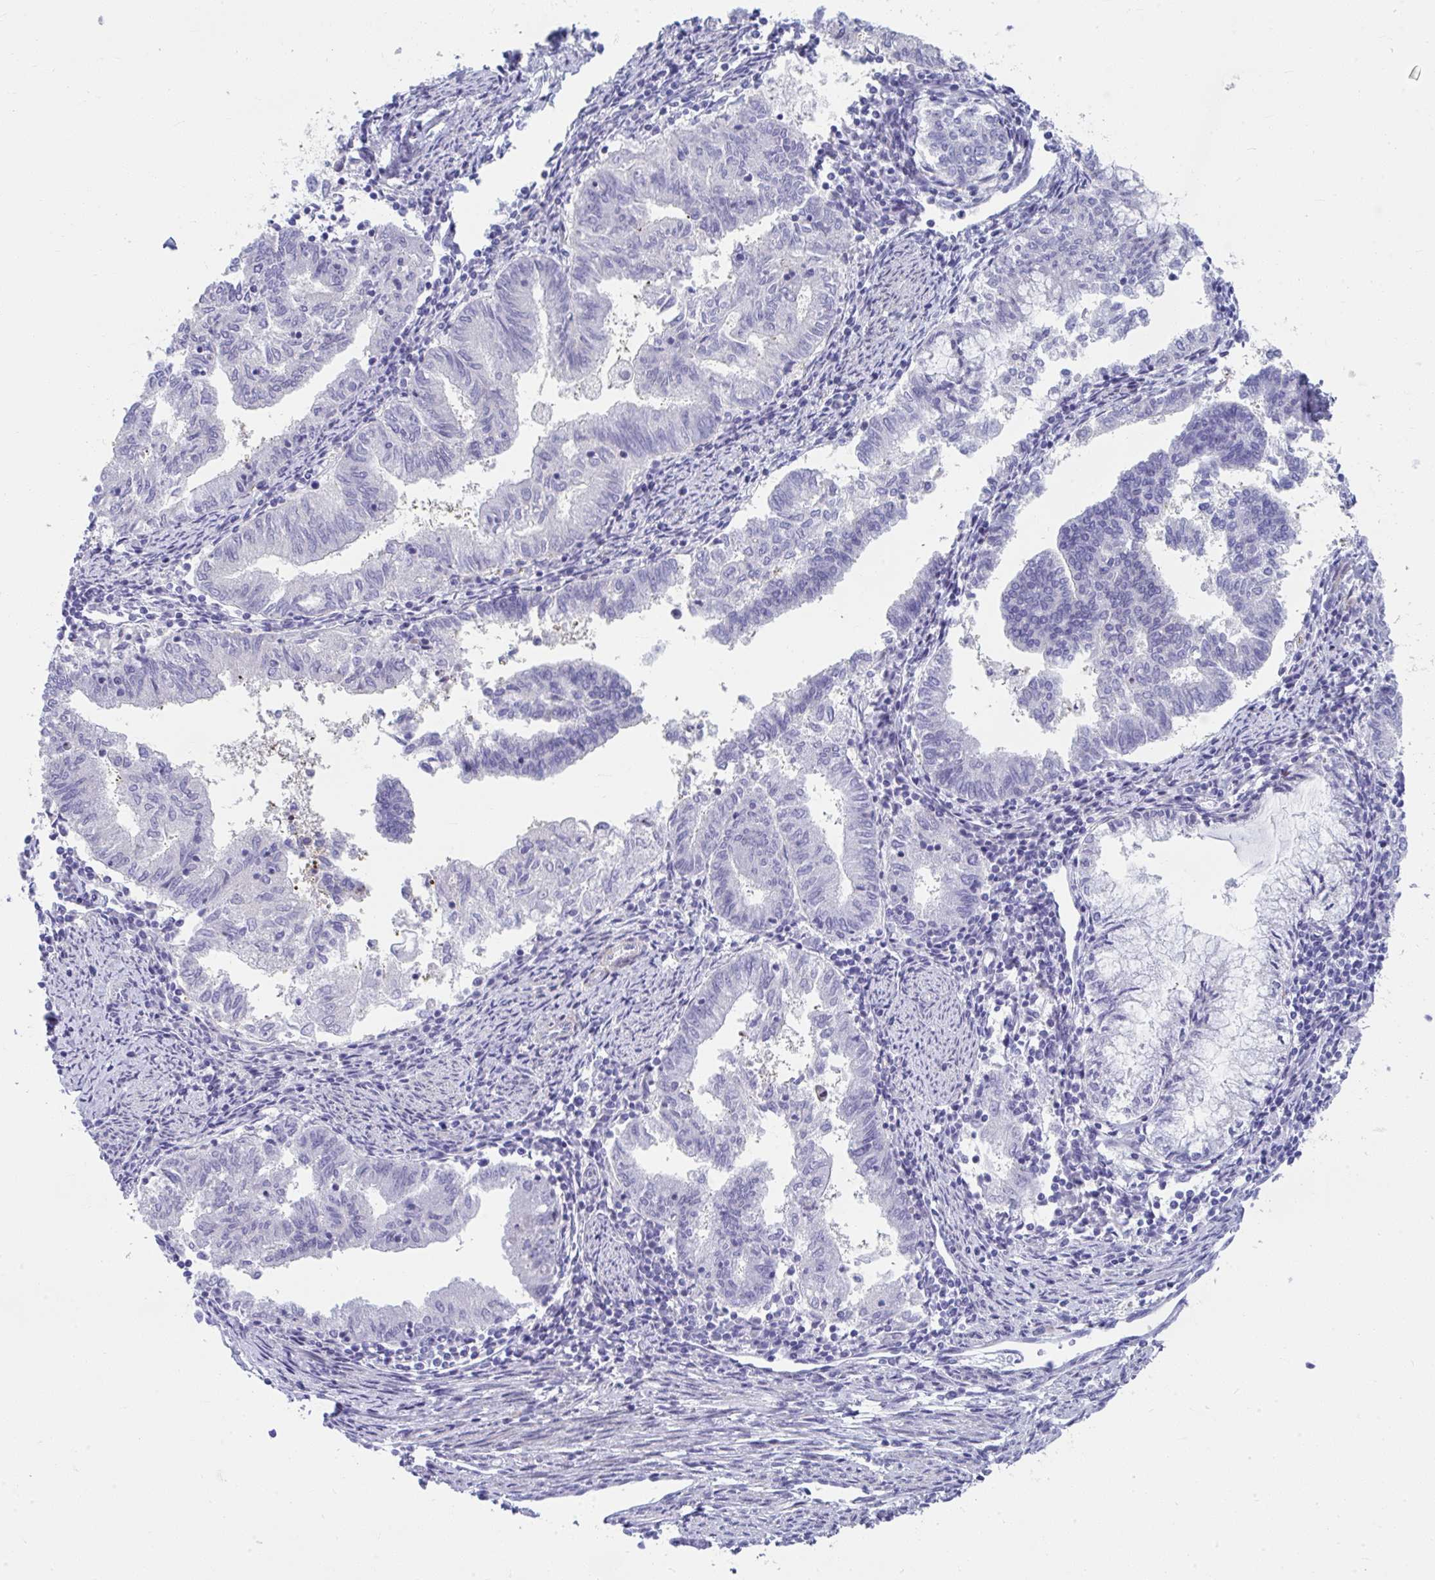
{"staining": {"intensity": "negative", "quantity": "none", "location": "none"}, "tissue": "endometrial cancer", "cell_type": "Tumor cells", "image_type": "cancer", "snomed": [{"axis": "morphology", "description": "Adenocarcinoma, NOS"}, {"axis": "topography", "description": "Endometrium"}], "caption": "This is a micrograph of immunohistochemistry staining of endometrial cancer (adenocarcinoma), which shows no positivity in tumor cells.", "gene": "ISL1", "patient": {"sex": "female", "age": 79}}